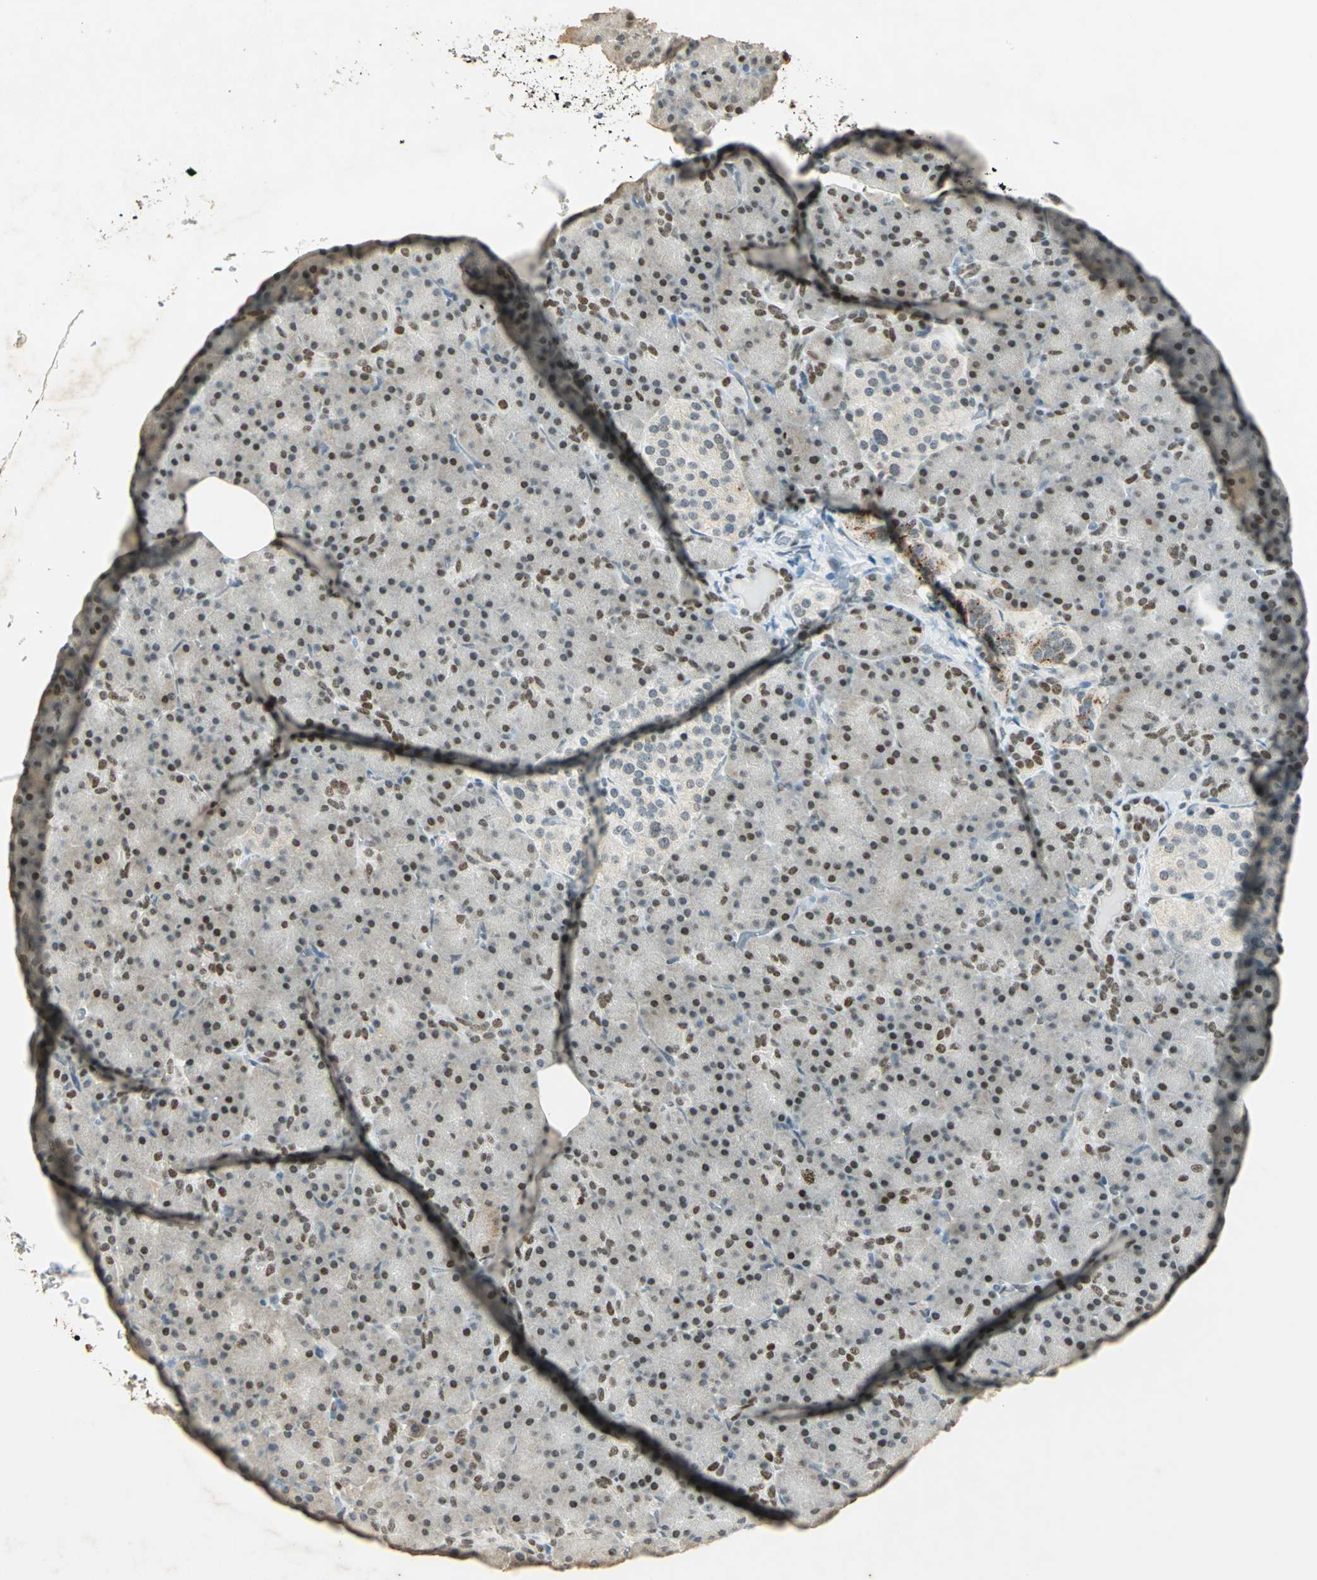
{"staining": {"intensity": "strong", "quantity": ">75%", "location": "nuclear"}, "tissue": "pancreas", "cell_type": "Exocrine glandular cells", "image_type": "normal", "snomed": [{"axis": "morphology", "description": "Normal tissue, NOS"}, {"axis": "topography", "description": "Pancreas"}], "caption": "Protein expression analysis of unremarkable pancreas displays strong nuclear positivity in approximately >75% of exocrine glandular cells. Using DAB (3,3'-diaminobenzidine) (brown) and hematoxylin (blue) stains, captured at high magnification using brightfield microscopy.", "gene": "AK6", "patient": {"sex": "female", "age": 43}}